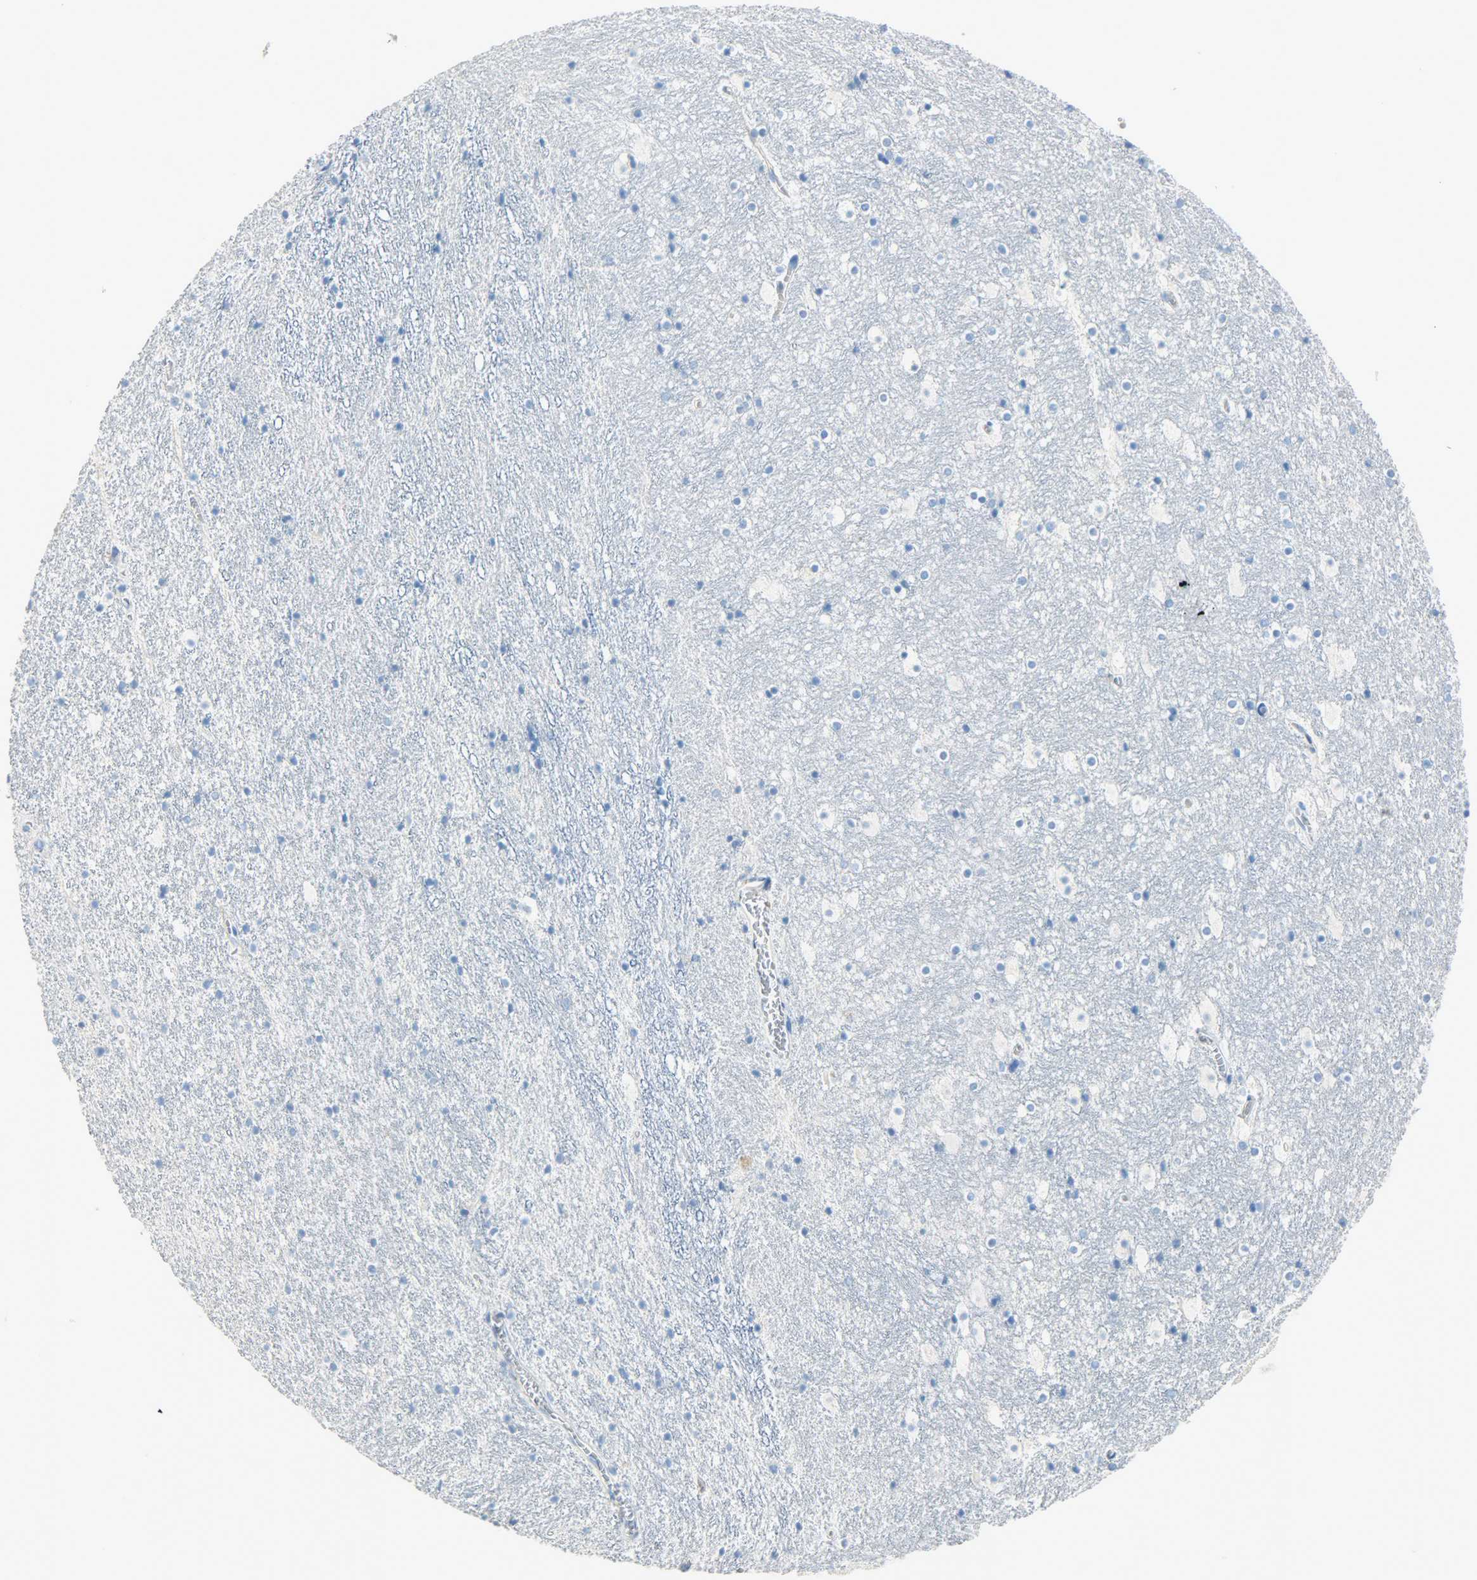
{"staining": {"intensity": "negative", "quantity": "none", "location": "none"}, "tissue": "hippocampus", "cell_type": "Glial cells", "image_type": "normal", "snomed": [{"axis": "morphology", "description": "Normal tissue, NOS"}, {"axis": "topography", "description": "Hippocampus"}], "caption": "Immunohistochemistry (IHC) of unremarkable human hippocampus shows no positivity in glial cells.", "gene": "PROM1", "patient": {"sex": "male", "age": 45}}